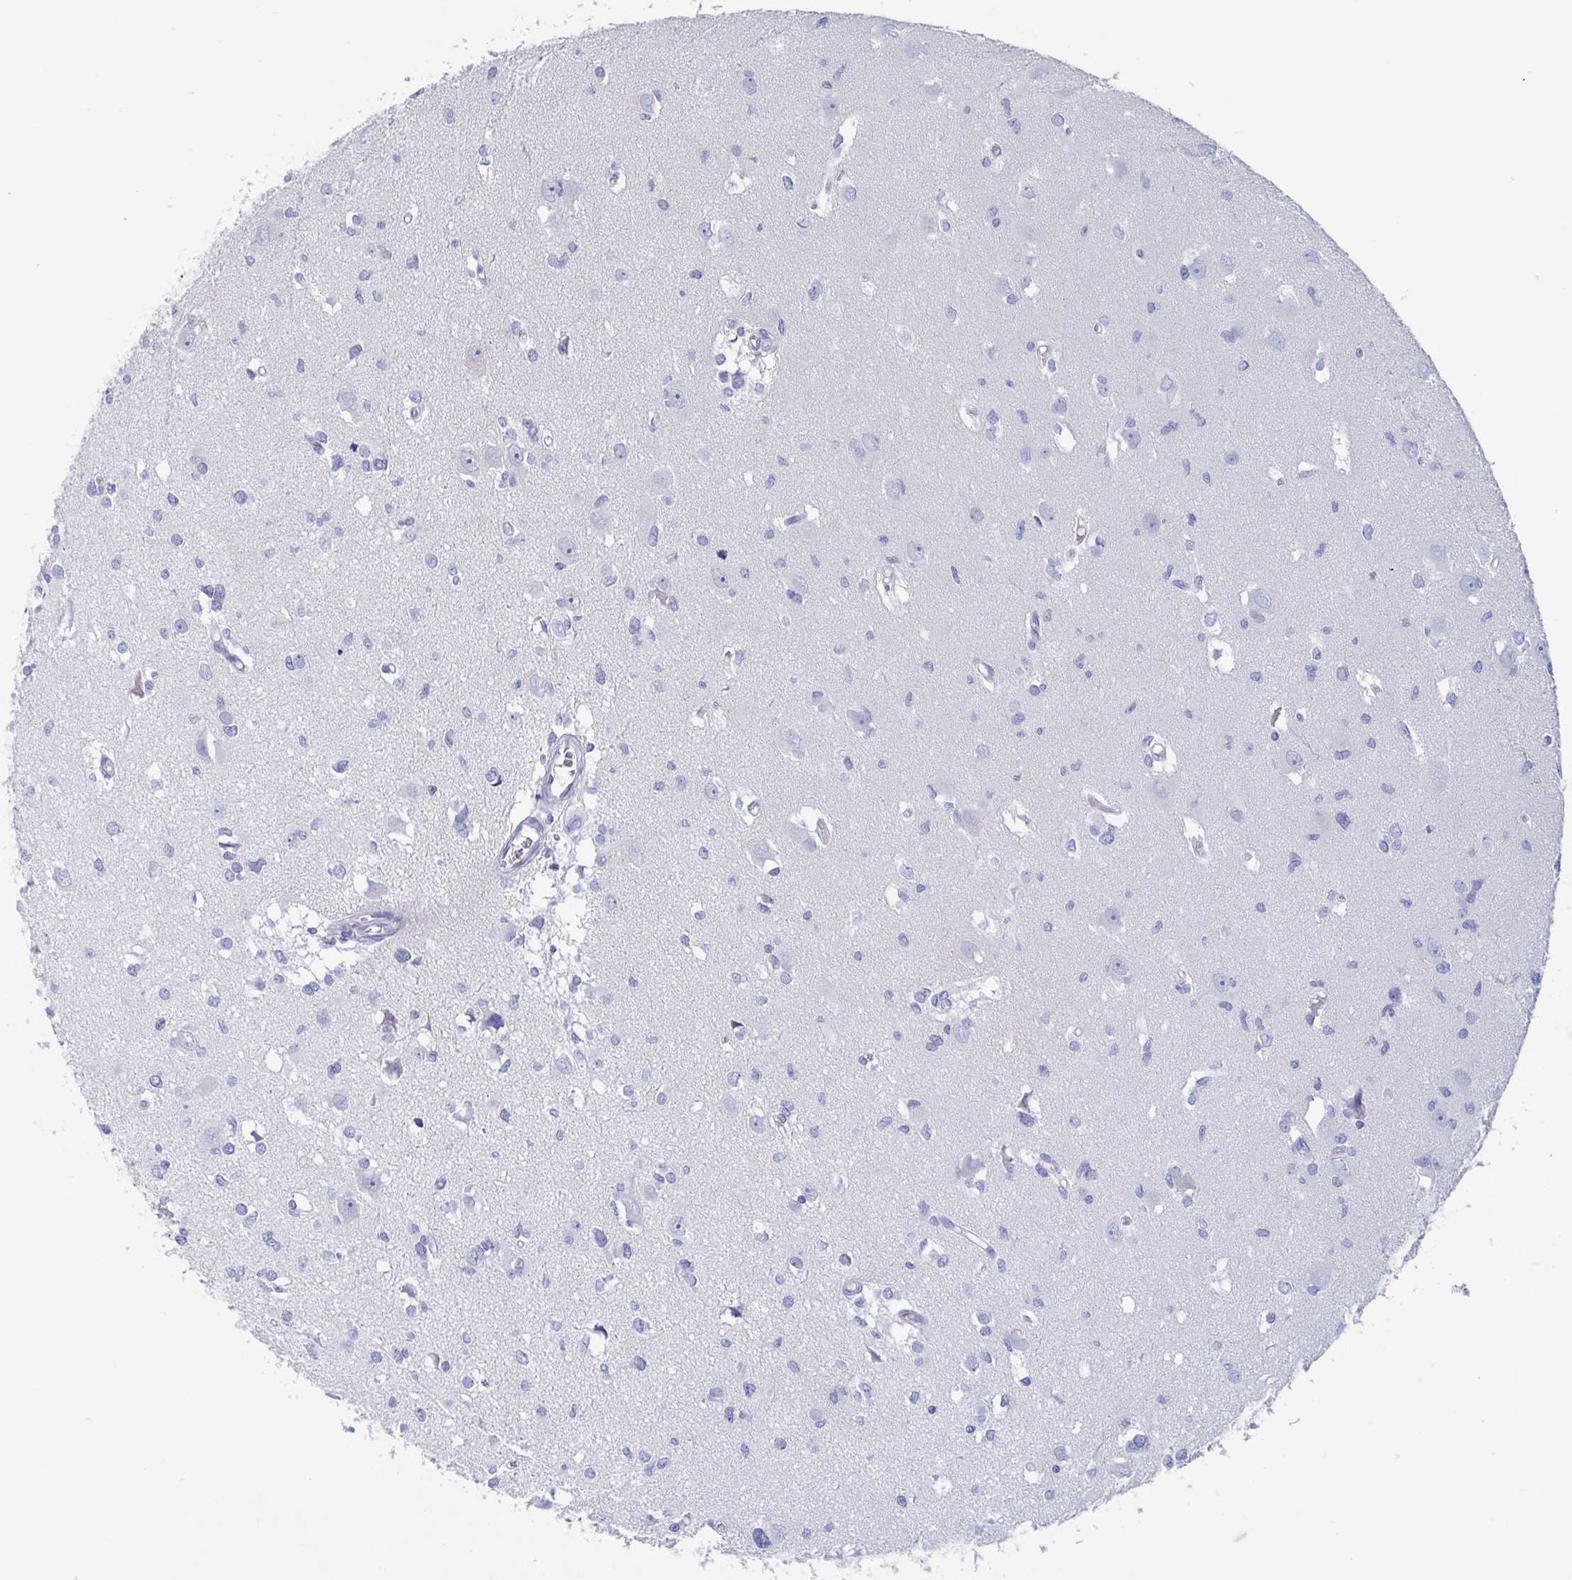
{"staining": {"intensity": "negative", "quantity": "none", "location": "none"}, "tissue": "glioma", "cell_type": "Tumor cells", "image_type": "cancer", "snomed": [{"axis": "morphology", "description": "Glioma, malignant, High grade"}, {"axis": "topography", "description": "Brain"}], "caption": "Tumor cells show no significant expression in glioma.", "gene": "DPEP3", "patient": {"sex": "male", "age": 23}}